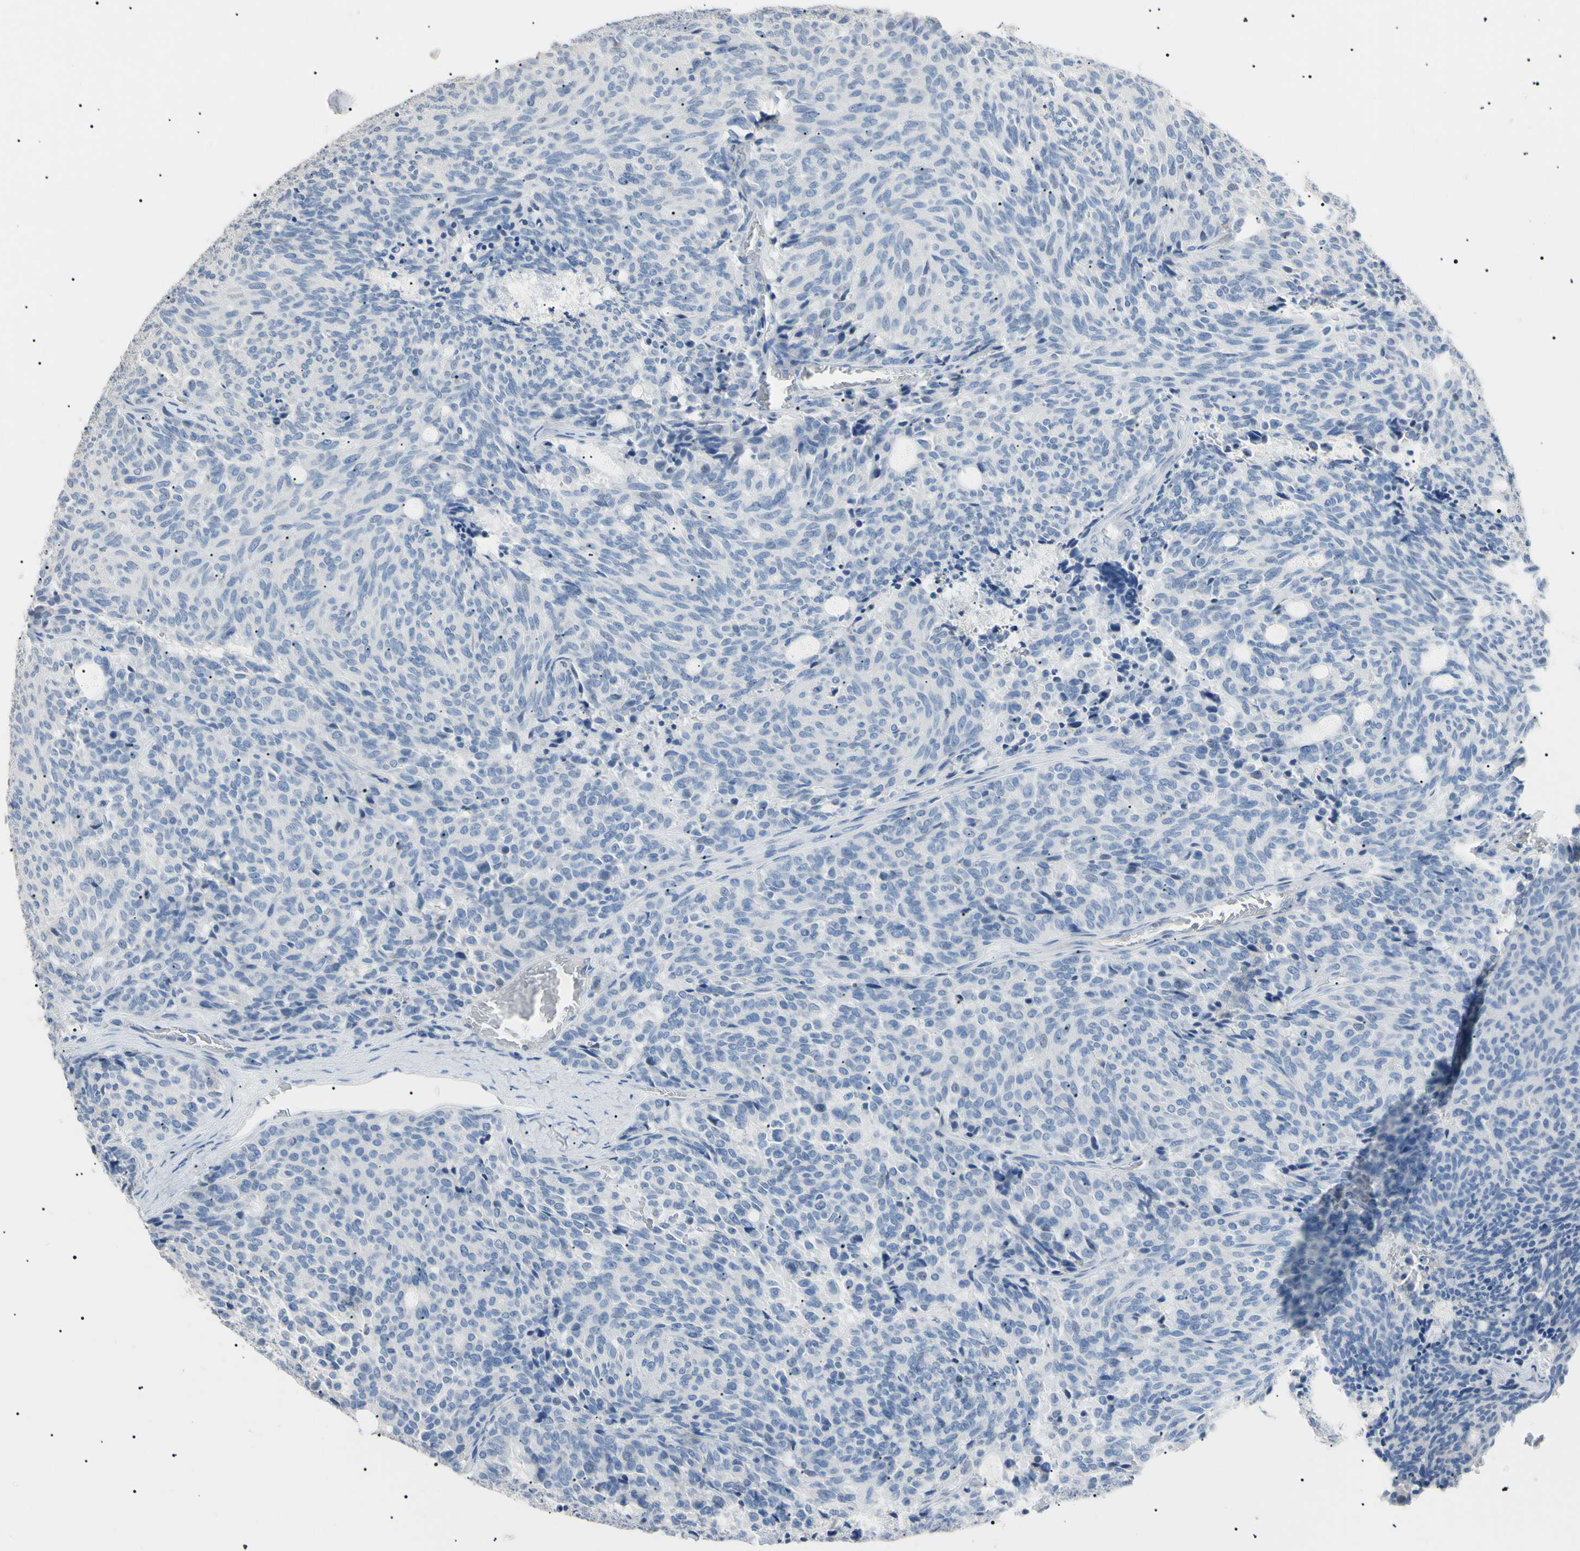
{"staining": {"intensity": "negative", "quantity": "none", "location": "none"}, "tissue": "carcinoid", "cell_type": "Tumor cells", "image_type": "cancer", "snomed": [{"axis": "morphology", "description": "Carcinoid, malignant, NOS"}, {"axis": "topography", "description": "Pancreas"}], "caption": "Immunohistochemistry histopathology image of human carcinoid stained for a protein (brown), which exhibits no expression in tumor cells.", "gene": "CGB3", "patient": {"sex": "female", "age": 54}}